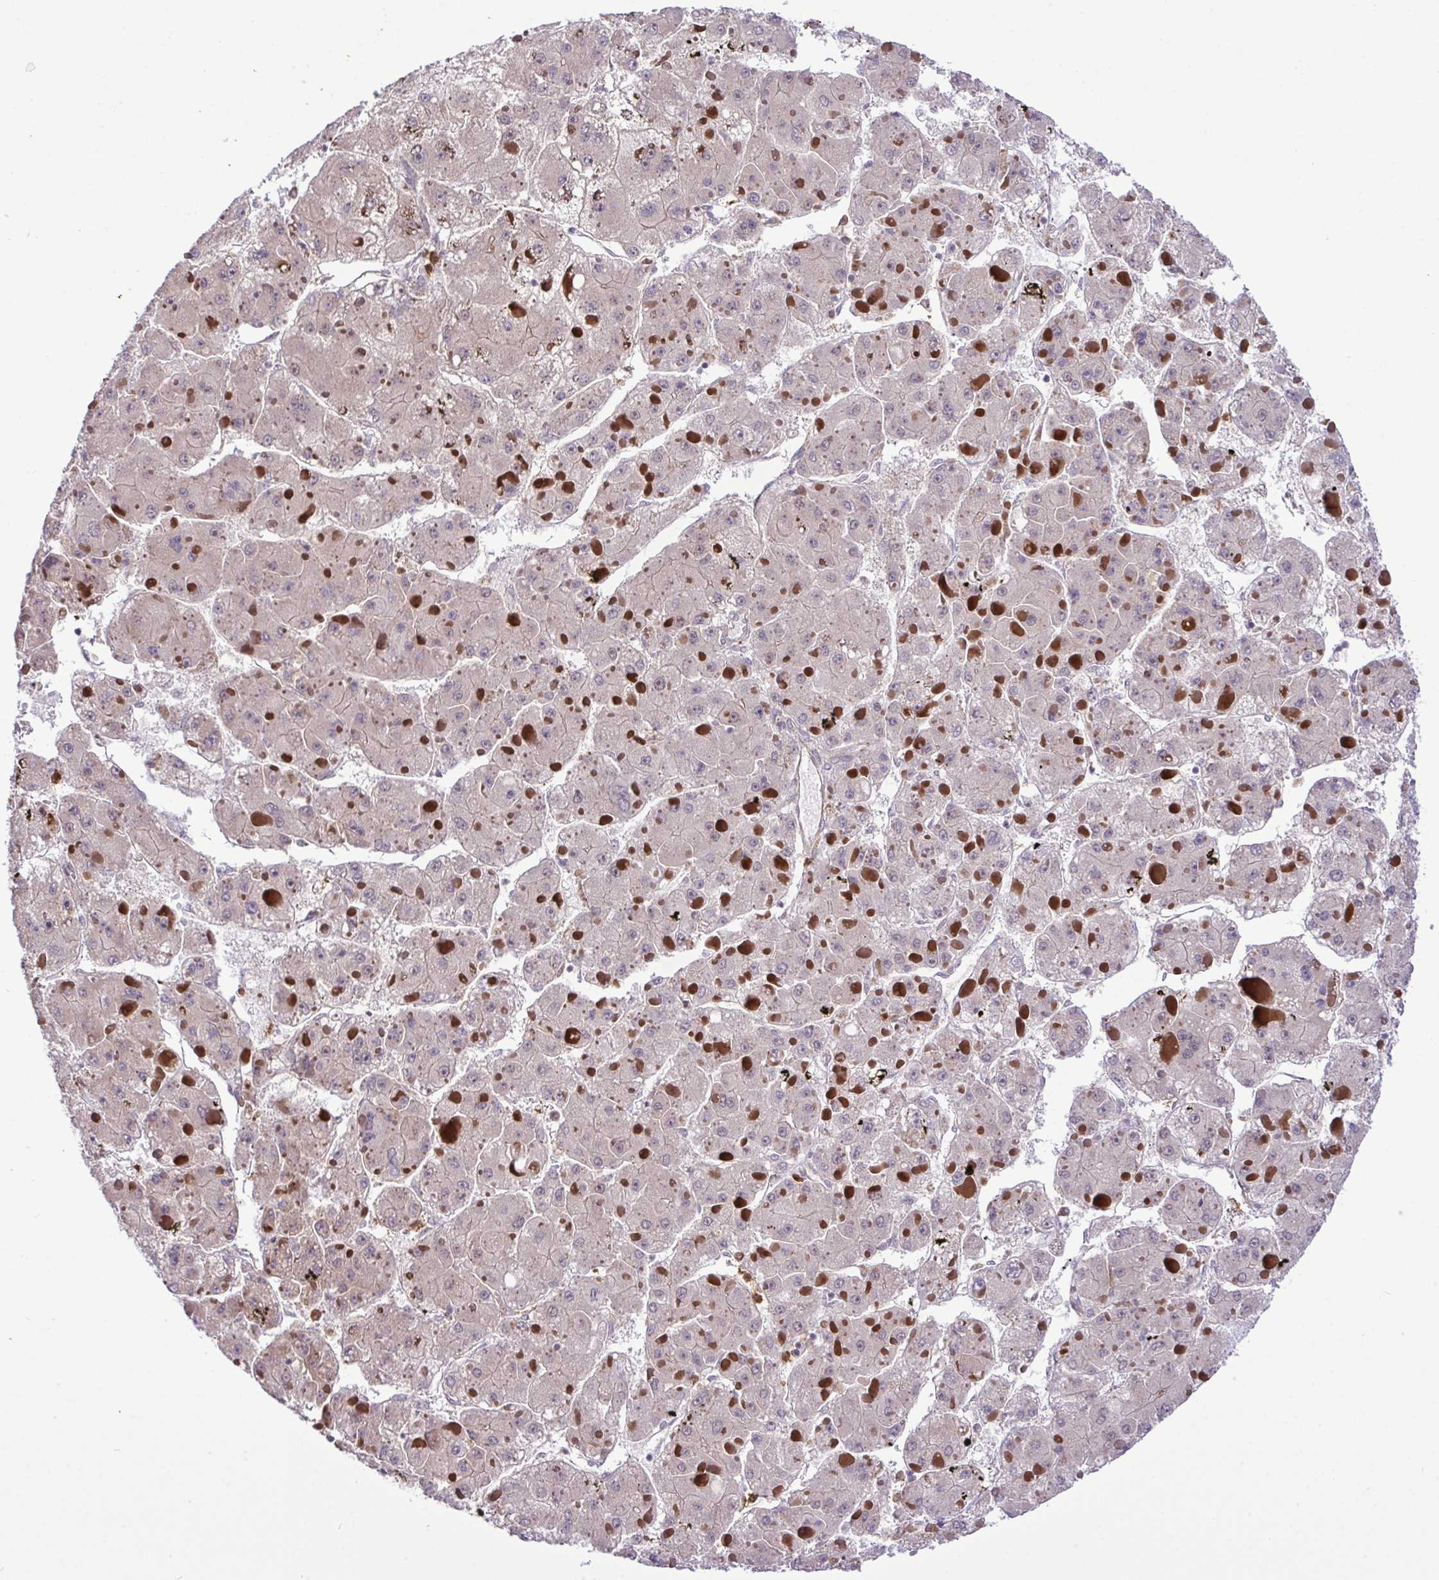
{"staining": {"intensity": "negative", "quantity": "none", "location": "none"}, "tissue": "liver cancer", "cell_type": "Tumor cells", "image_type": "cancer", "snomed": [{"axis": "morphology", "description": "Carcinoma, Hepatocellular, NOS"}, {"axis": "topography", "description": "Liver"}], "caption": "Immunohistochemical staining of liver hepatocellular carcinoma reveals no significant positivity in tumor cells.", "gene": "CMPK1", "patient": {"sex": "female", "age": 73}}